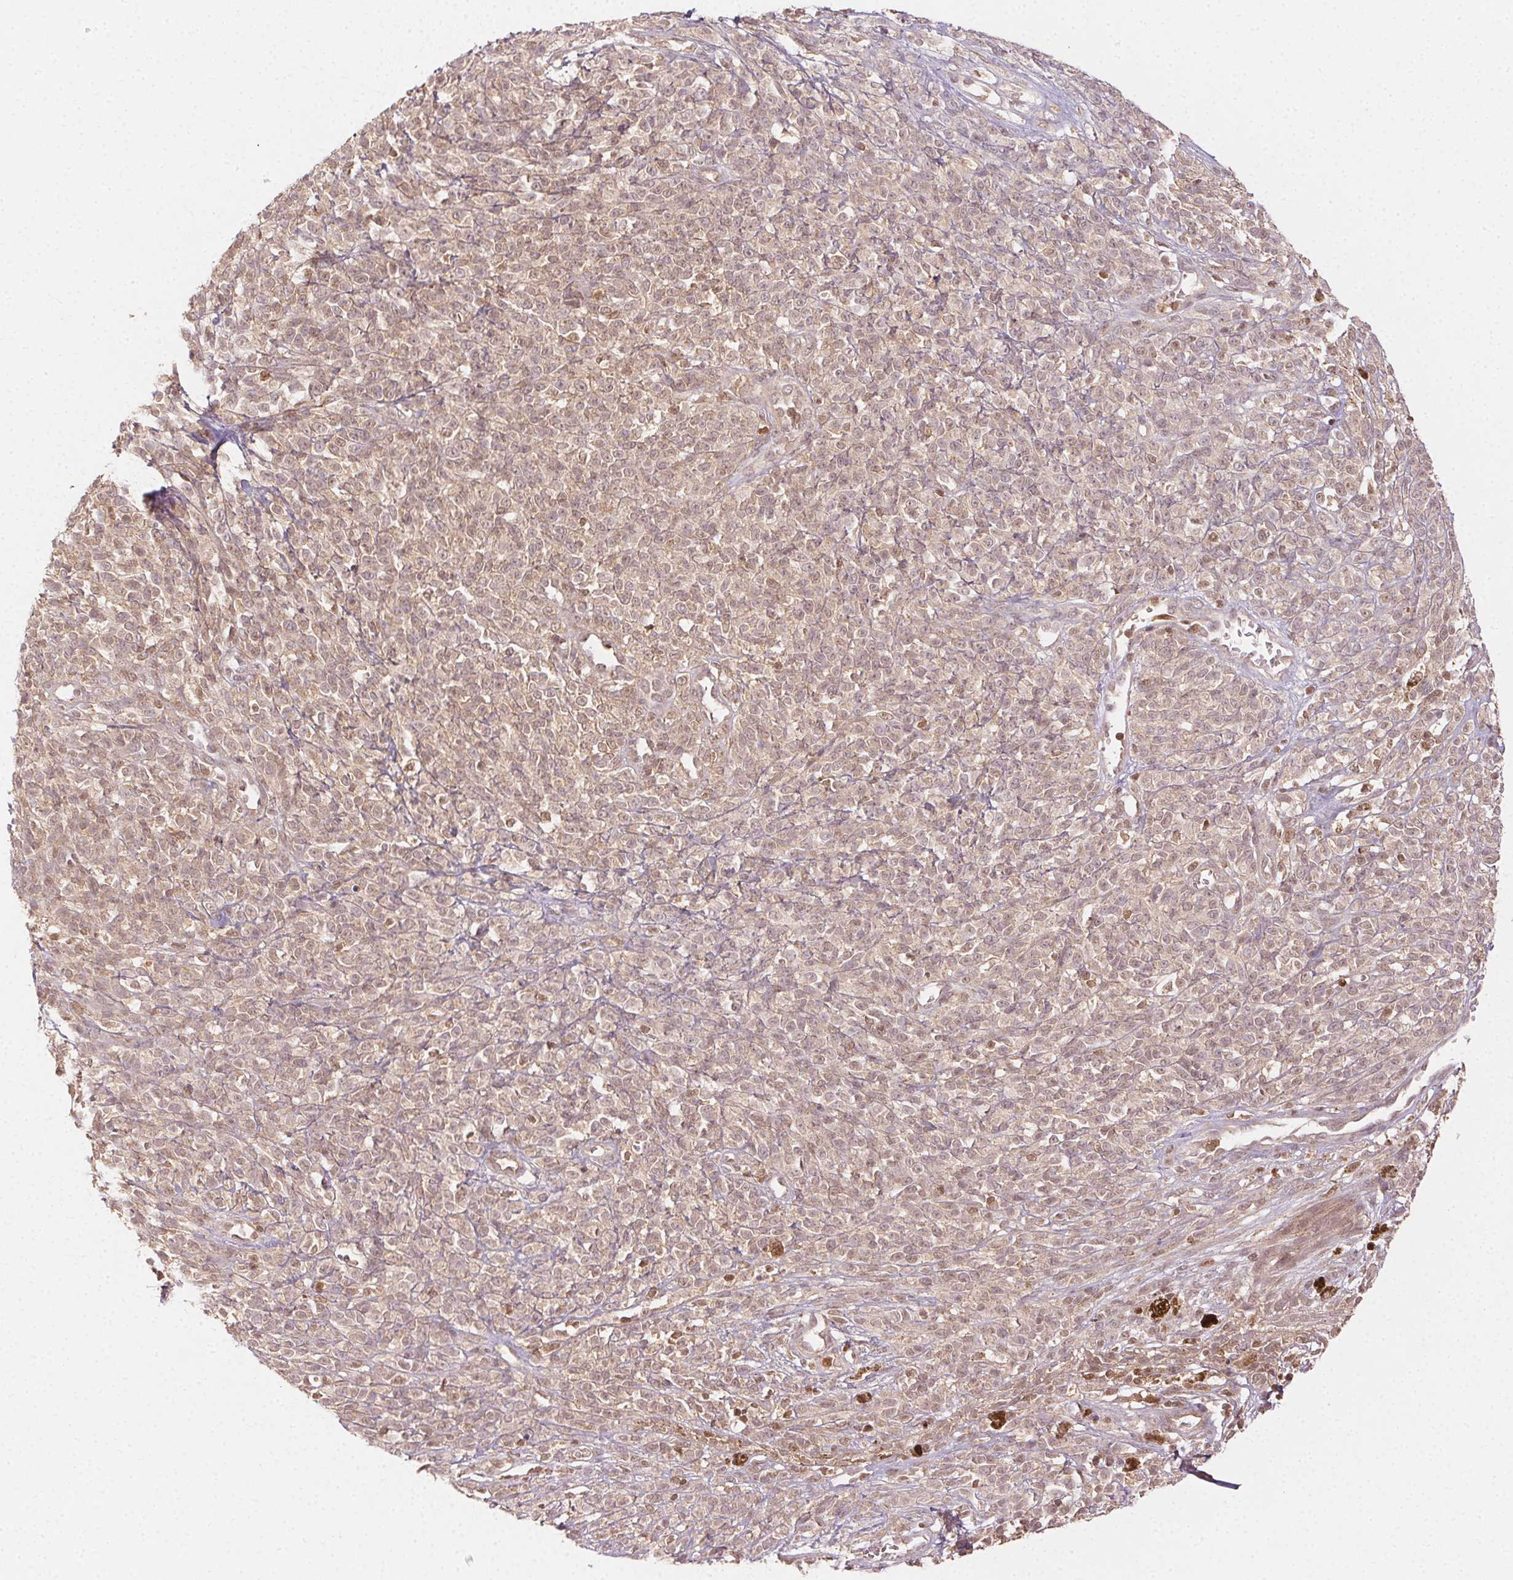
{"staining": {"intensity": "weak", "quantity": "25%-75%", "location": "nuclear"}, "tissue": "melanoma", "cell_type": "Tumor cells", "image_type": "cancer", "snomed": [{"axis": "morphology", "description": "Malignant melanoma, NOS"}, {"axis": "topography", "description": "Skin"}, {"axis": "topography", "description": "Skin of trunk"}], "caption": "Malignant melanoma tissue exhibits weak nuclear staining in about 25%-75% of tumor cells (IHC, brightfield microscopy, high magnification).", "gene": "MAPK14", "patient": {"sex": "male", "age": 74}}